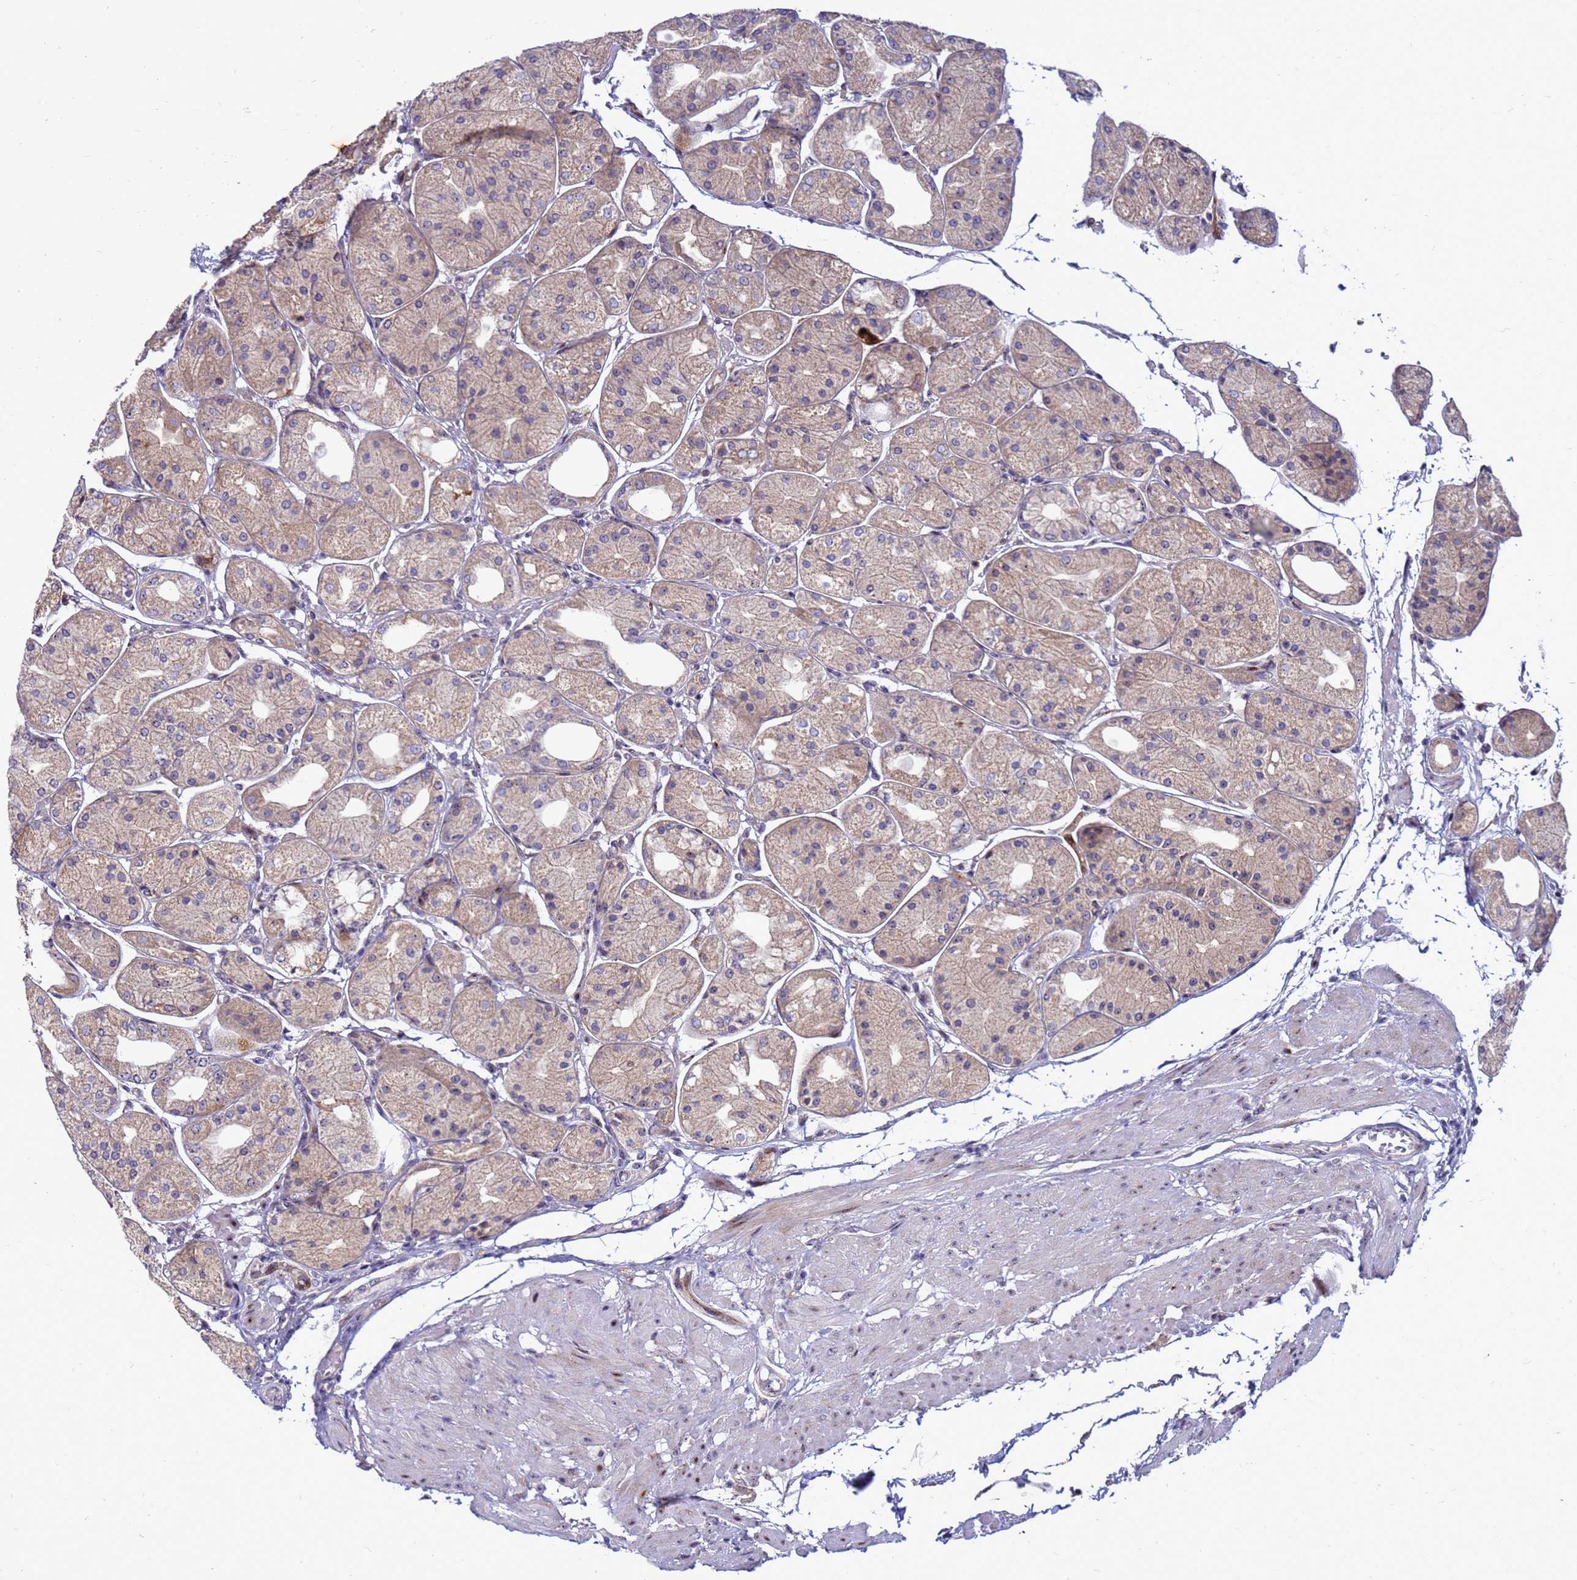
{"staining": {"intensity": "strong", "quantity": "25%-75%", "location": "cytoplasmic/membranous"}, "tissue": "stomach", "cell_type": "Glandular cells", "image_type": "normal", "snomed": [{"axis": "morphology", "description": "Normal tissue, NOS"}, {"axis": "topography", "description": "Stomach, upper"}], "caption": "This histopathology image demonstrates IHC staining of benign human stomach, with high strong cytoplasmic/membranous staining in approximately 25%-75% of glandular cells.", "gene": "RSPO1", "patient": {"sex": "male", "age": 72}}